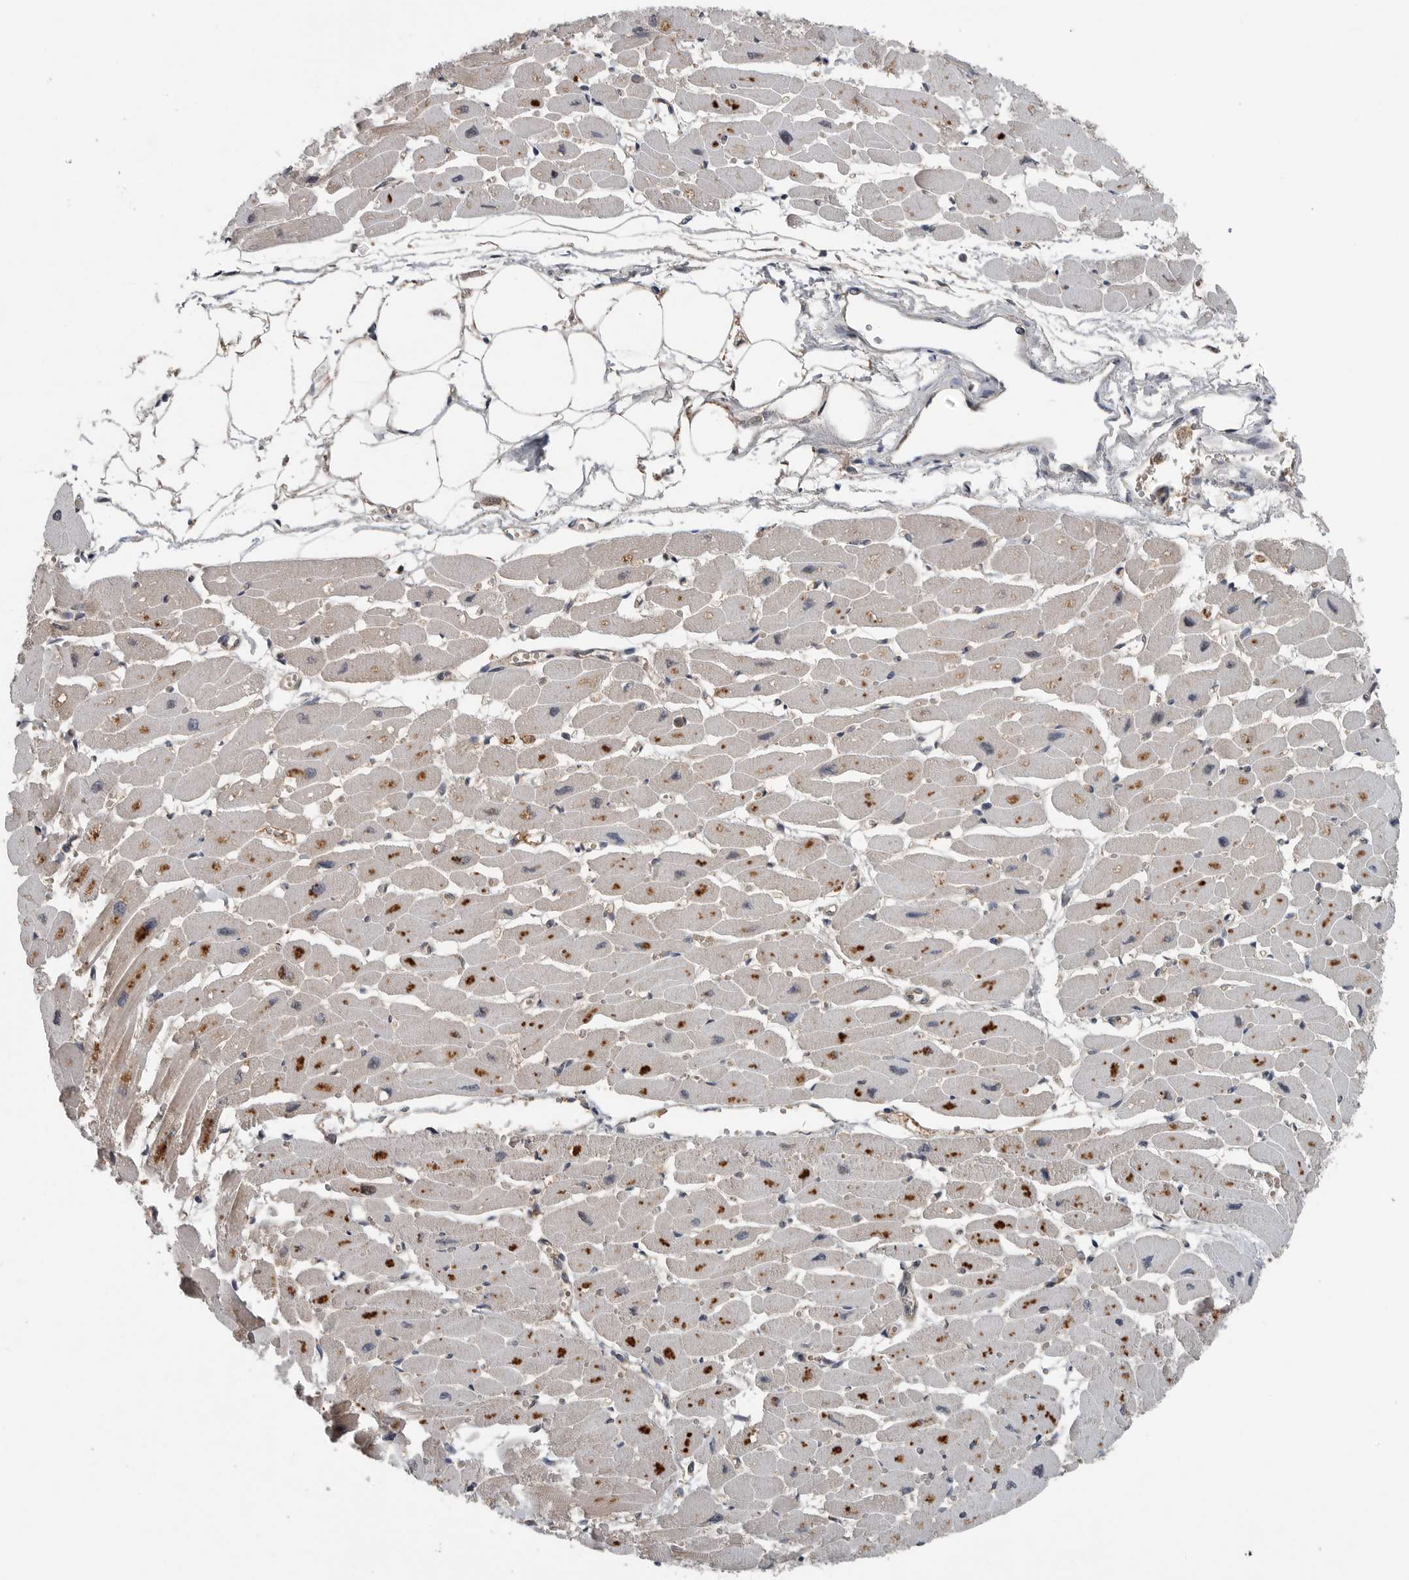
{"staining": {"intensity": "moderate", "quantity": ">75%", "location": "cytoplasmic/membranous"}, "tissue": "heart muscle", "cell_type": "Cardiomyocytes", "image_type": "normal", "snomed": [{"axis": "morphology", "description": "Normal tissue, NOS"}, {"axis": "topography", "description": "Heart"}], "caption": "A micrograph showing moderate cytoplasmic/membranous positivity in approximately >75% of cardiomyocytes in unremarkable heart muscle, as visualized by brown immunohistochemical staining.", "gene": "SCP2", "patient": {"sex": "female", "age": 54}}